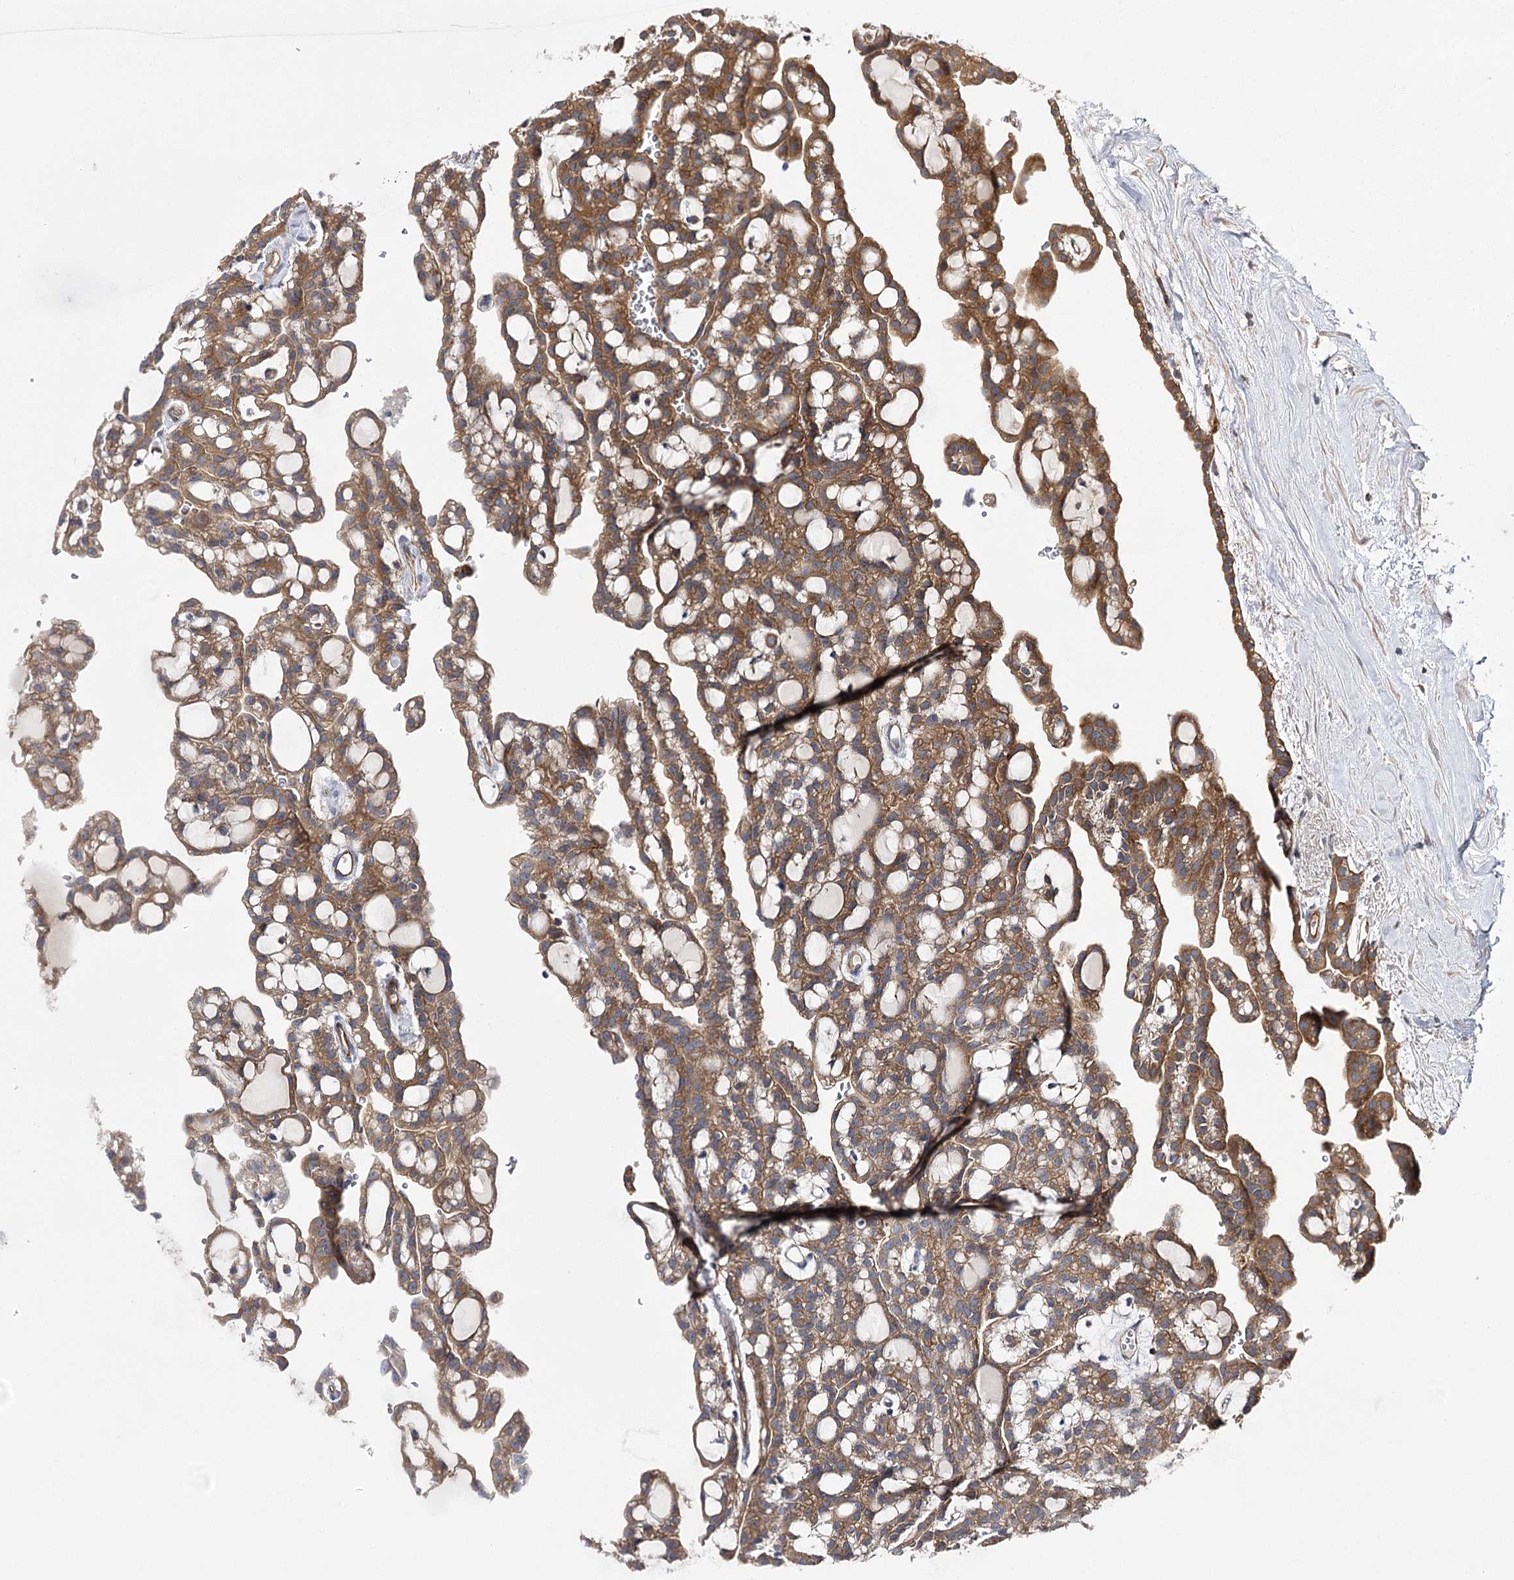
{"staining": {"intensity": "moderate", "quantity": ">75%", "location": "cytoplasmic/membranous"}, "tissue": "renal cancer", "cell_type": "Tumor cells", "image_type": "cancer", "snomed": [{"axis": "morphology", "description": "Adenocarcinoma, NOS"}, {"axis": "topography", "description": "Kidney"}], "caption": "A micrograph of human renal cancer stained for a protein exhibits moderate cytoplasmic/membranous brown staining in tumor cells.", "gene": "BCR", "patient": {"sex": "male", "age": 63}}